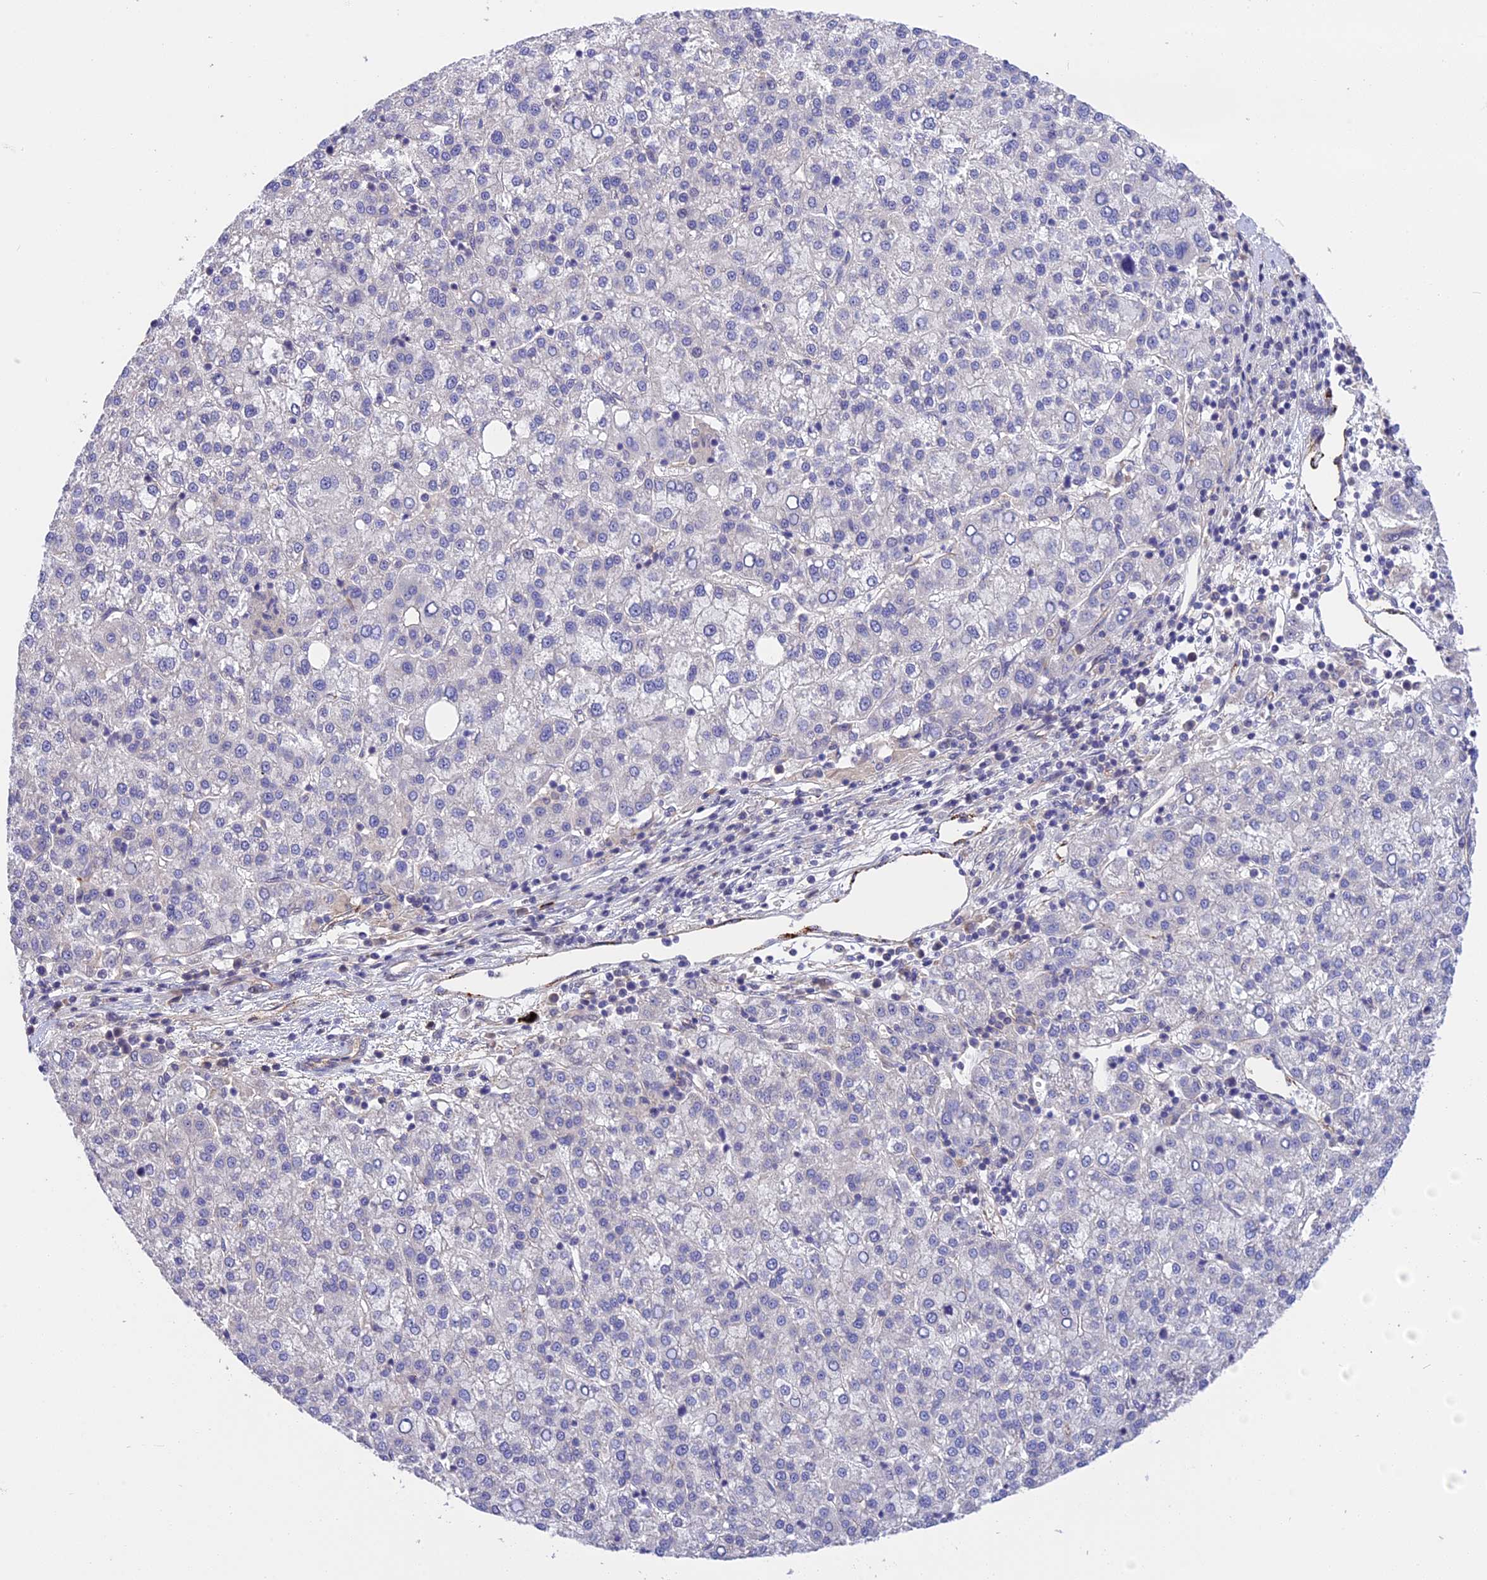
{"staining": {"intensity": "negative", "quantity": "none", "location": "none"}, "tissue": "liver cancer", "cell_type": "Tumor cells", "image_type": "cancer", "snomed": [{"axis": "morphology", "description": "Carcinoma, Hepatocellular, NOS"}, {"axis": "topography", "description": "Liver"}], "caption": "Human liver cancer stained for a protein using immunohistochemistry (IHC) shows no staining in tumor cells.", "gene": "MFSD2A", "patient": {"sex": "female", "age": 58}}